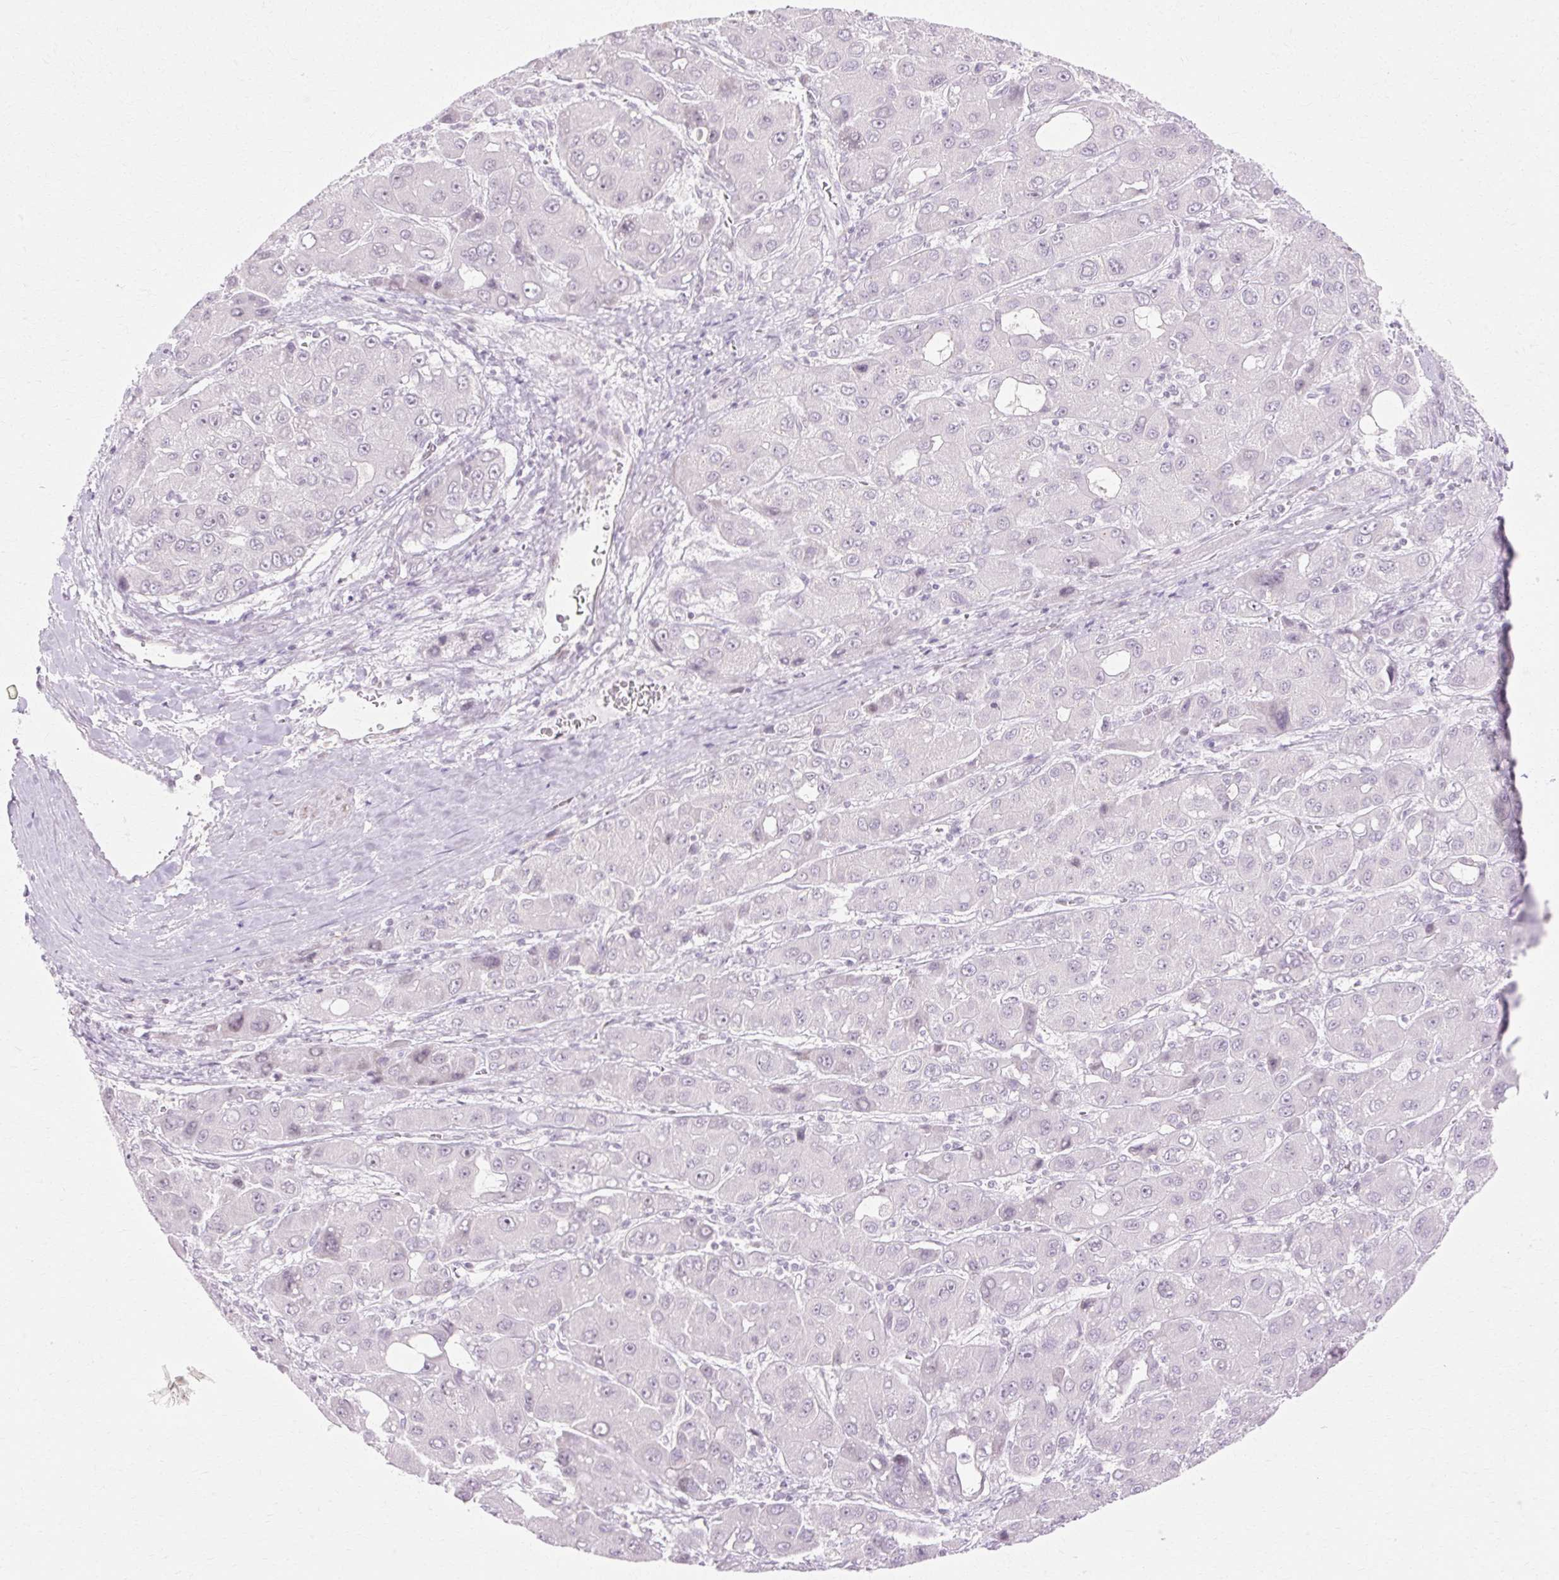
{"staining": {"intensity": "negative", "quantity": "none", "location": "none"}, "tissue": "liver cancer", "cell_type": "Tumor cells", "image_type": "cancer", "snomed": [{"axis": "morphology", "description": "Carcinoma, Hepatocellular, NOS"}, {"axis": "topography", "description": "Liver"}], "caption": "DAB (3,3'-diaminobenzidine) immunohistochemical staining of hepatocellular carcinoma (liver) displays no significant expression in tumor cells.", "gene": "C3orf49", "patient": {"sex": "male", "age": 55}}